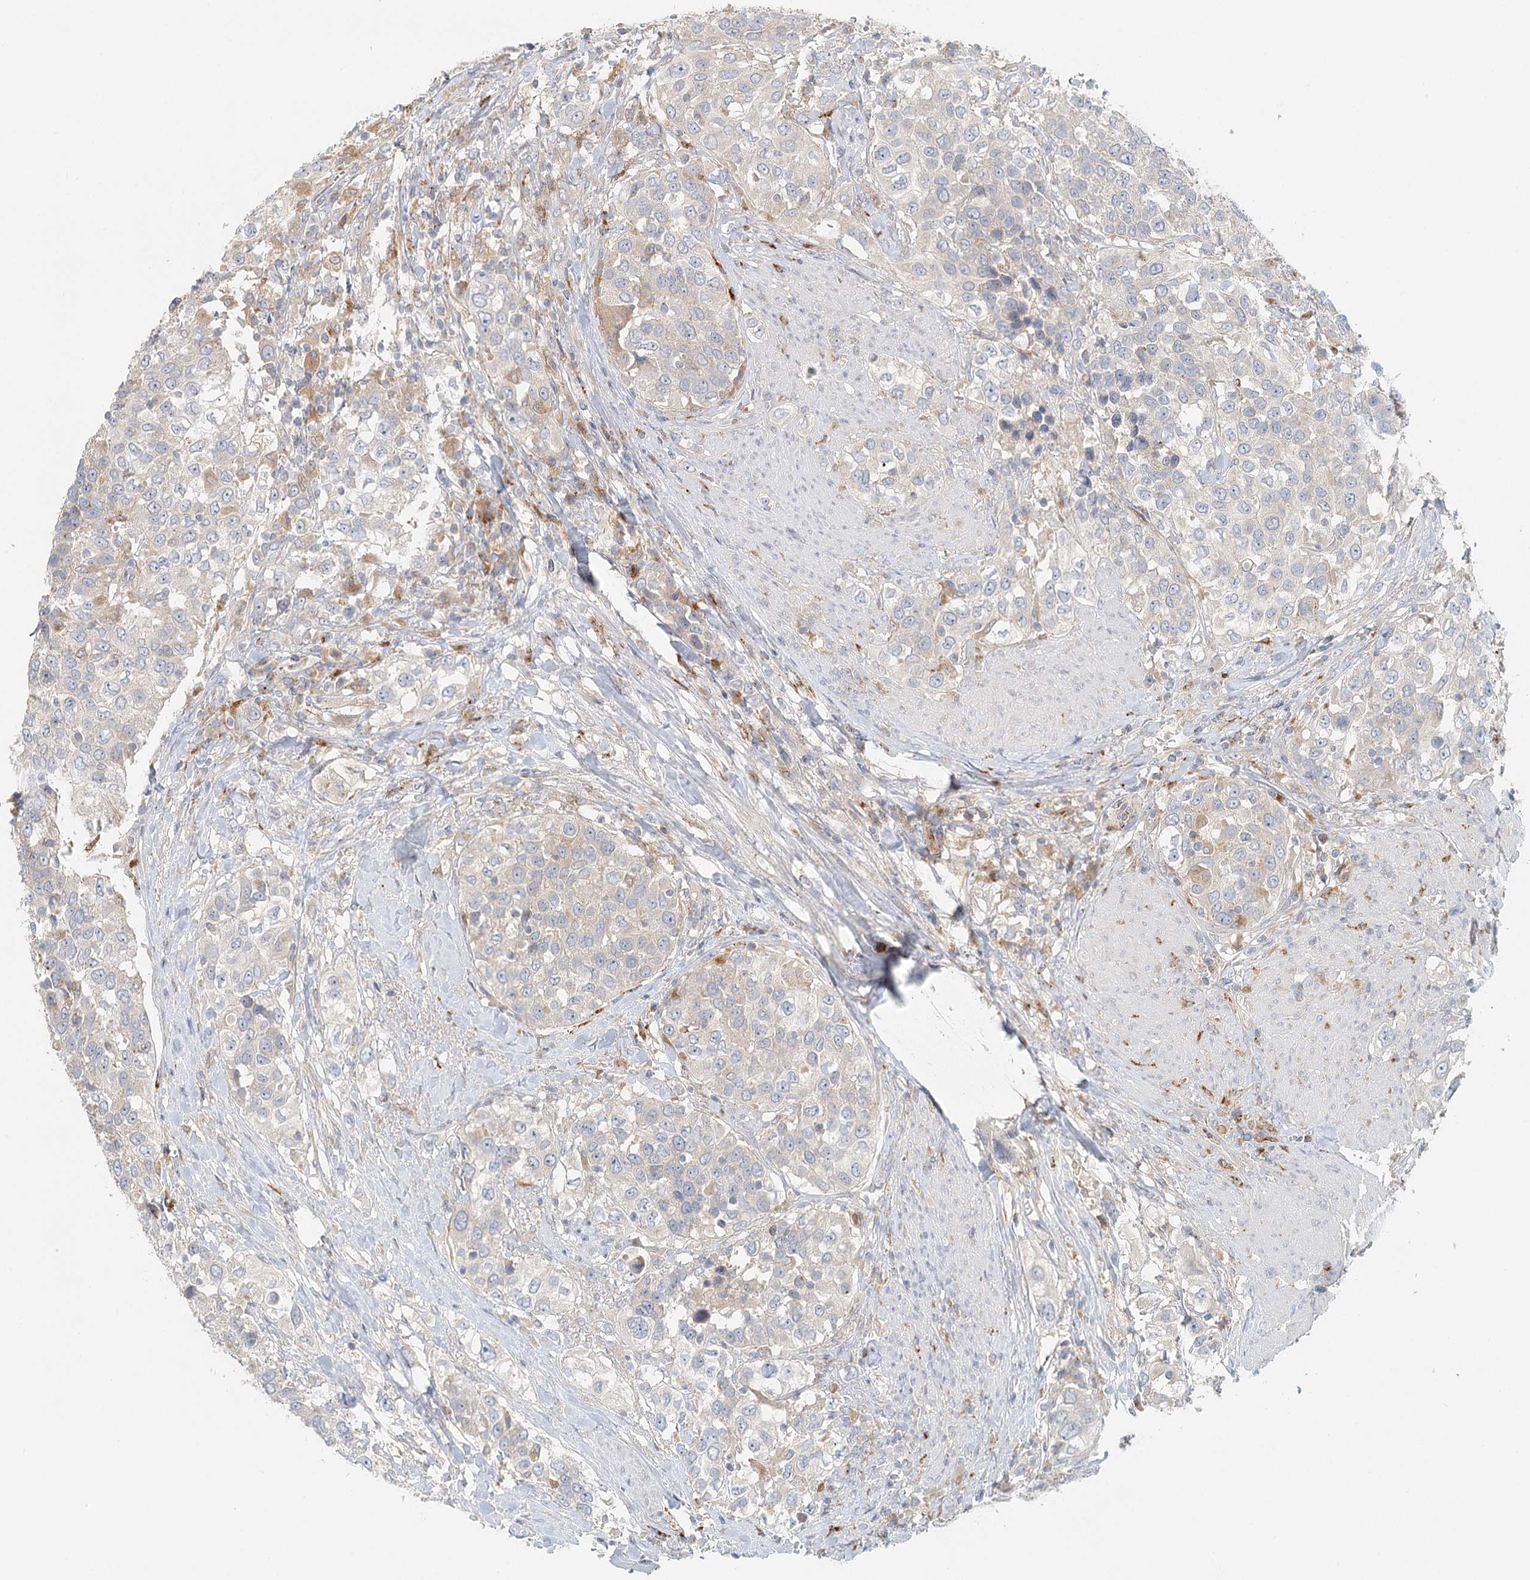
{"staining": {"intensity": "negative", "quantity": "none", "location": "none"}, "tissue": "urothelial cancer", "cell_type": "Tumor cells", "image_type": "cancer", "snomed": [{"axis": "morphology", "description": "Urothelial carcinoma, High grade"}, {"axis": "topography", "description": "Urinary bladder"}], "caption": "The immunohistochemistry (IHC) micrograph has no significant expression in tumor cells of high-grade urothelial carcinoma tissue.", "gene": "VSIG1", "patient": {"sex": "female", "age": 80}}